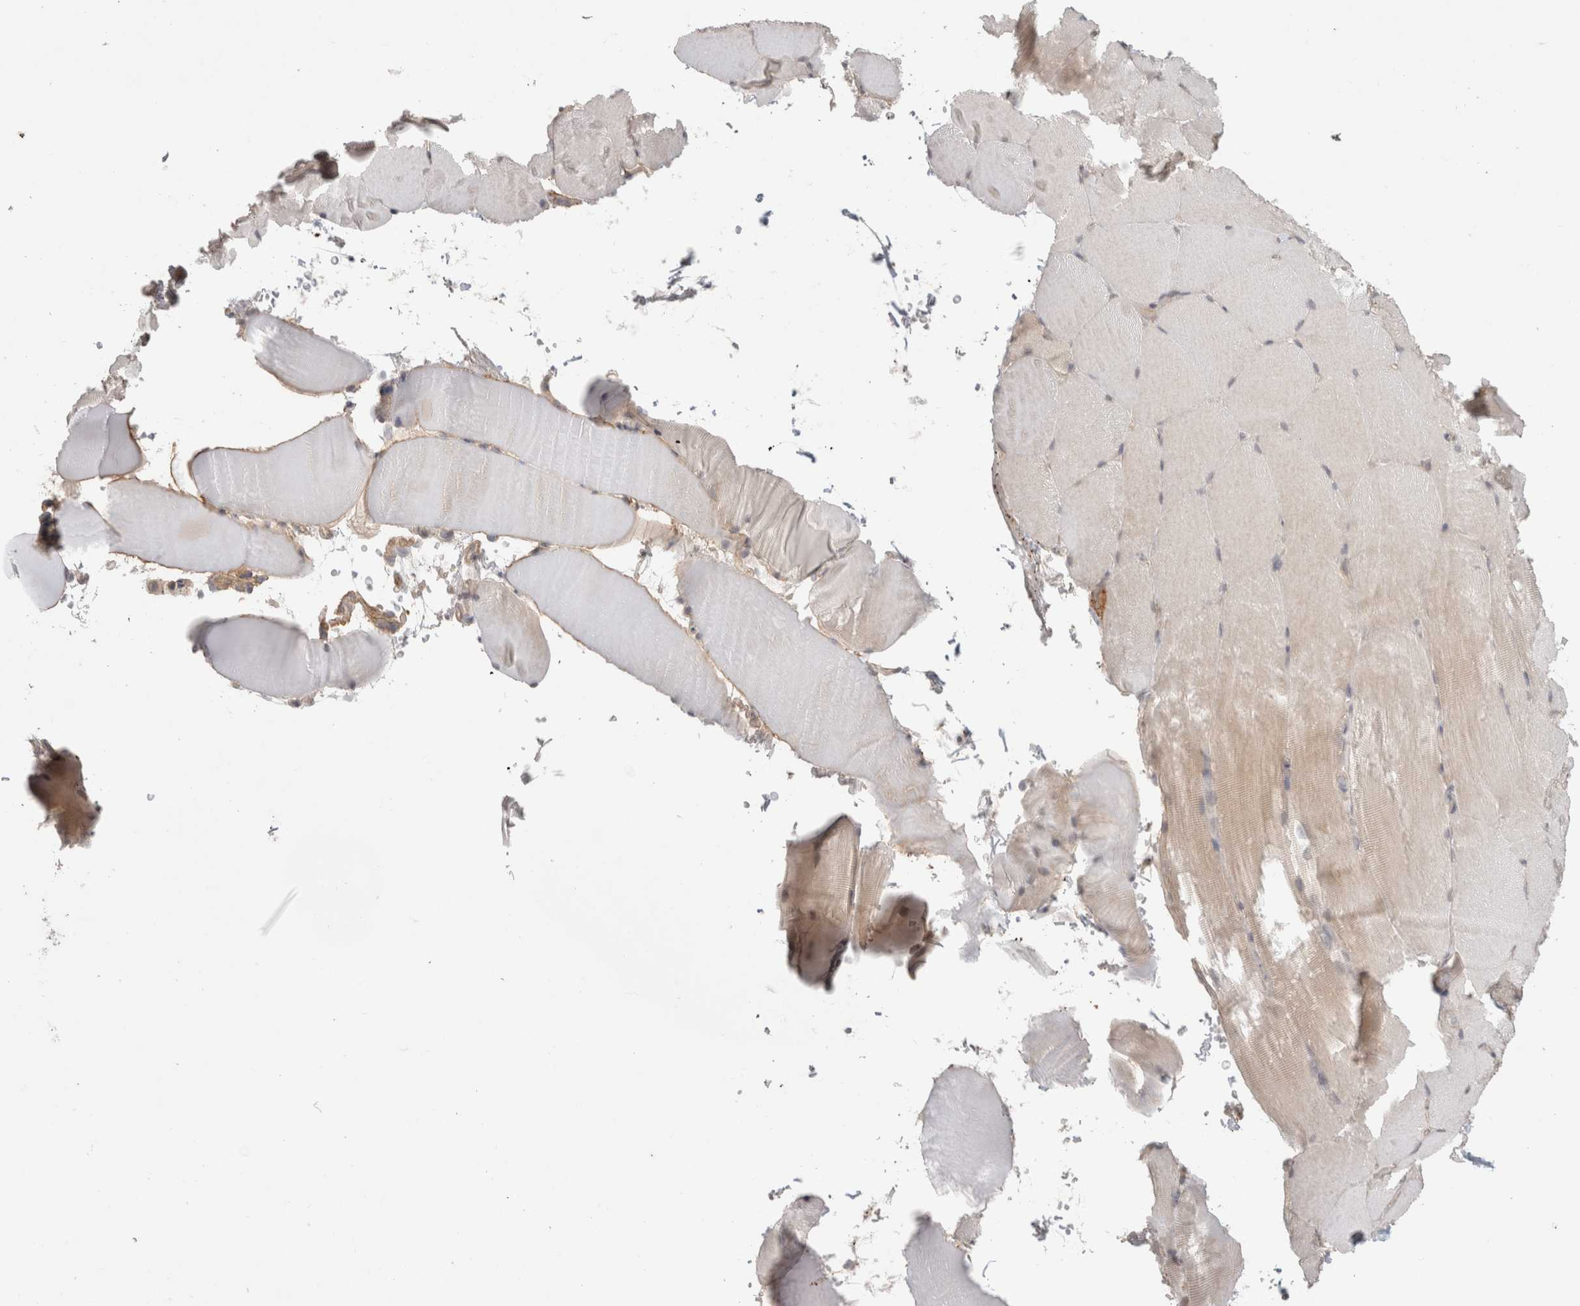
{"staining": {"intensity": "weak", "quantity": "<25%", "location": "cytoplasmic/membranous"}, "tissue": "skeletal muscle", "cell_type": "Myocytes", "image_type": "normal", "snomed": [{"axis": "morphology", "description": "Normal tissue, NOS"}, {"axis": "topography", "description": "Skeletal muscle"}, {"axis": "topography", "description": "Parathyroid gland"}], "caption": "This is an immunohistochemistry micrograph of benign human skeletal muscle. There is no expression in myocytes.", "gene": "HSPG2", "patient": {"sex": "female", "age": 37}}